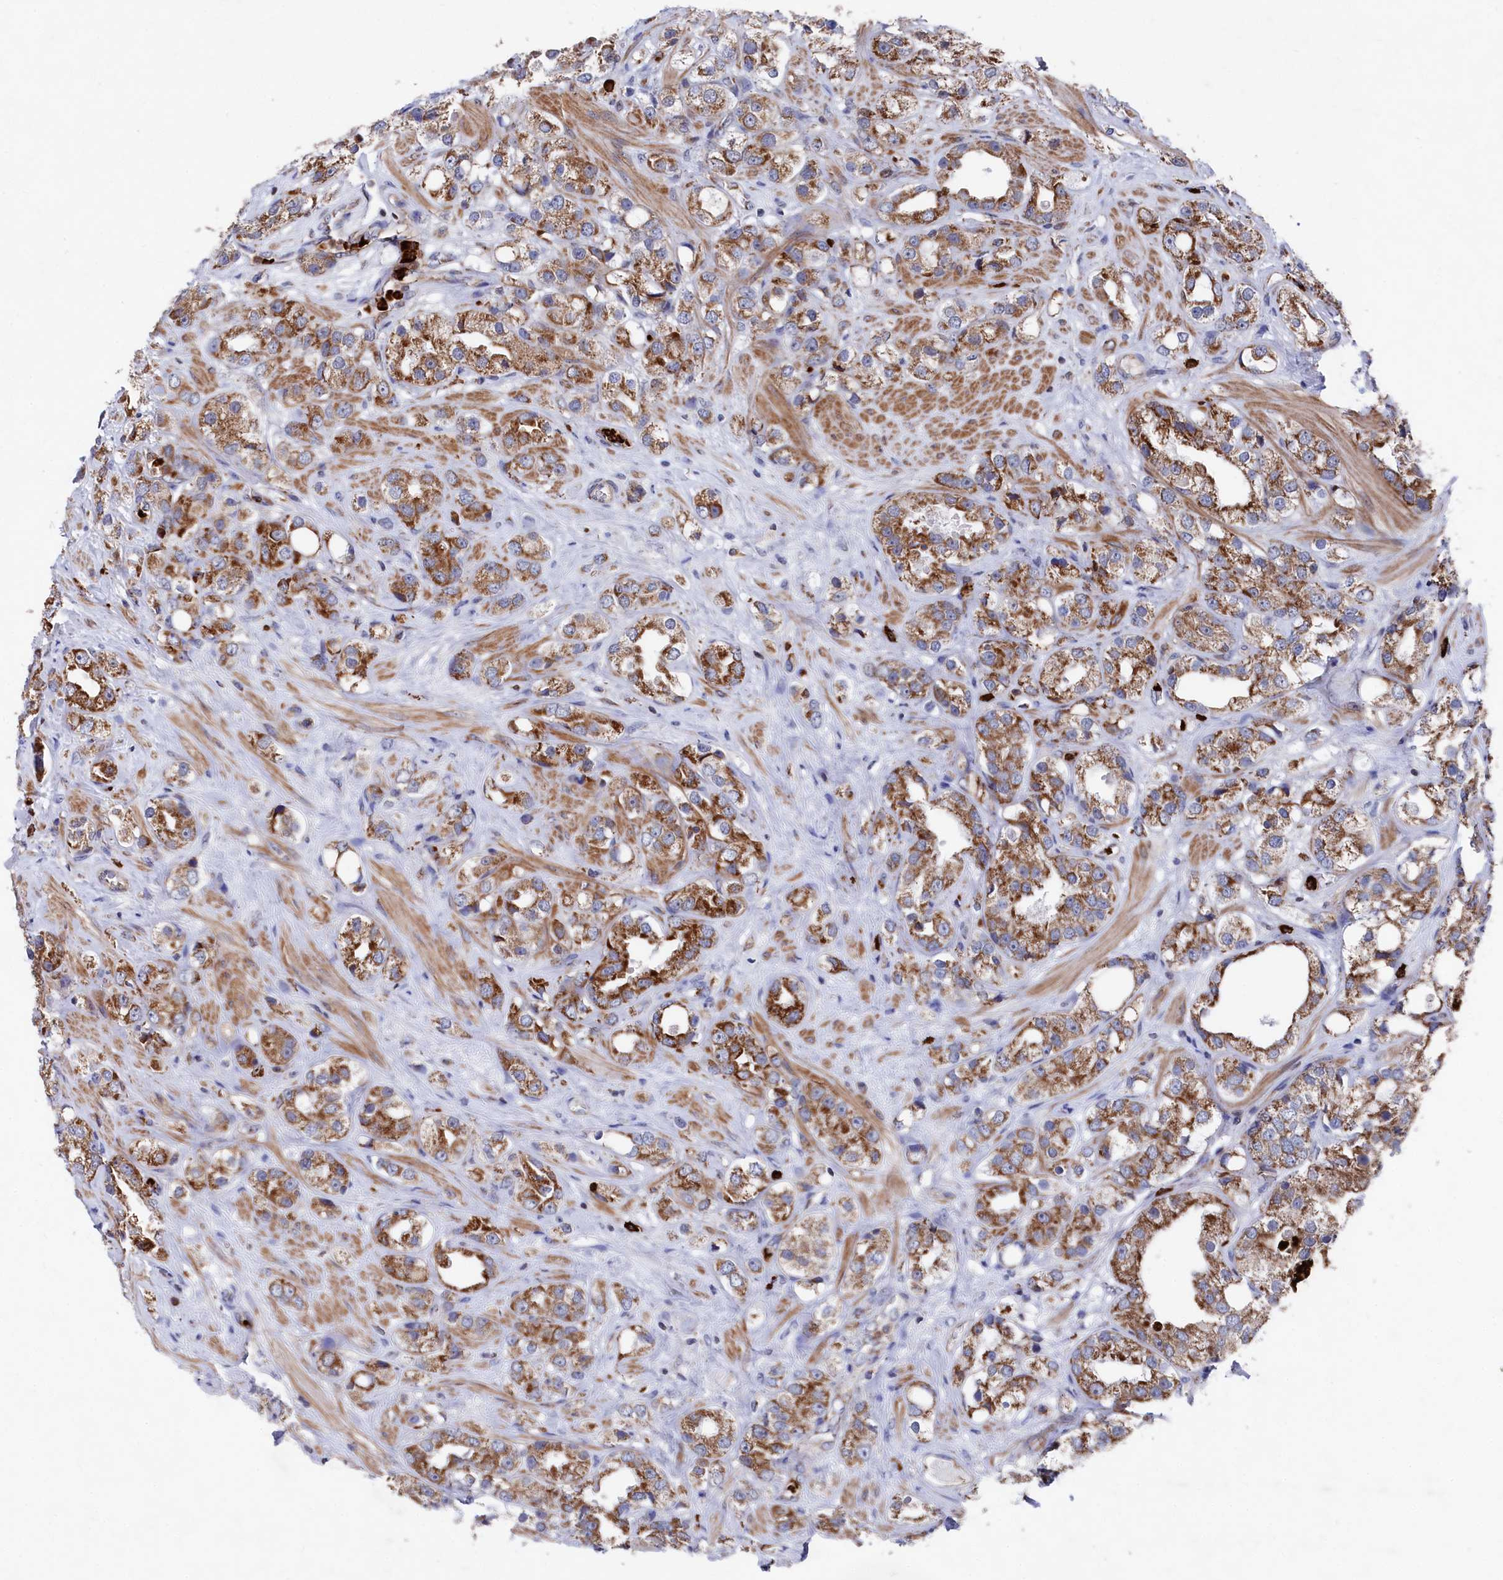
{"staining": {"intensity": "strong", "quantity": ">75%", "location": "cytoplasmic/membranous"}, "tissue": "prostate cancer", "cell_type": "Tumor cells", "image_type": "cancer", "snomed": [{"axis": "morphology", "description": "Adenocarcinoma, NOS"}, {"axis": "topography", "description": "Prostate"}], "caption": "Strong cytoplasmic/membranous protein expression is appreciated in approximately >75% of tumor cells in prostate cancer (adenocarcinoma).", "gene": "CHCHD1", "patient": {"sex": "male", "age": 79}}